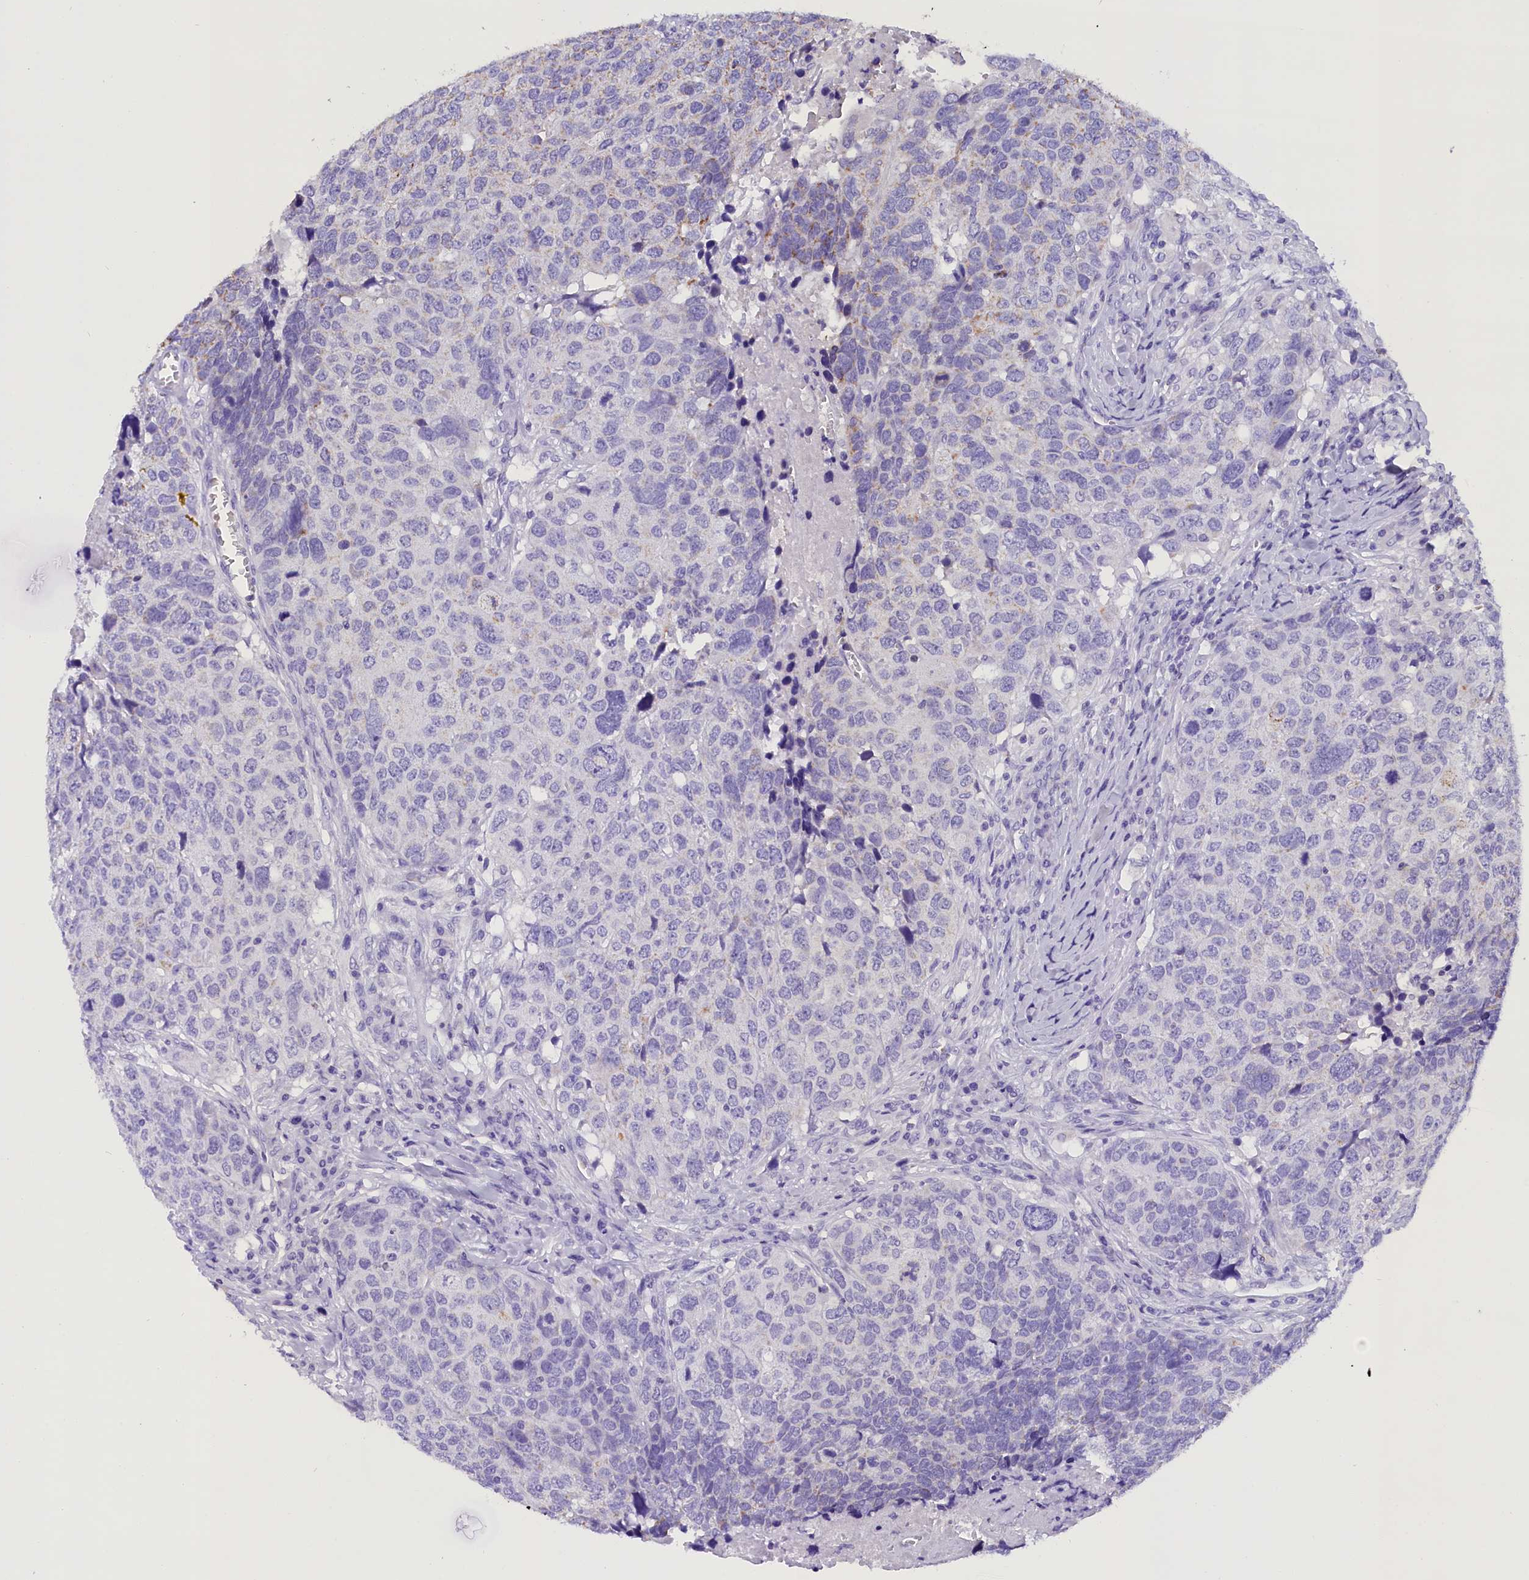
{"staining": {"intensity": "negative", "quantity": "none", "location": "none"}, "tissue": "head and neck cancer", "cell_type": "Tumor cells", "image_type": "cancer", "snomed": [{"axis": "morphology", "description": "Squamous cell carcinoma, NOS"}, {"axis": "topography", "description": "Head-Neck"}], "caption": "Tumor cells show no significant protein expression in head and neck cancer.", "gene": "ABAT", "patient": {"sex": "male", "age": 66}}